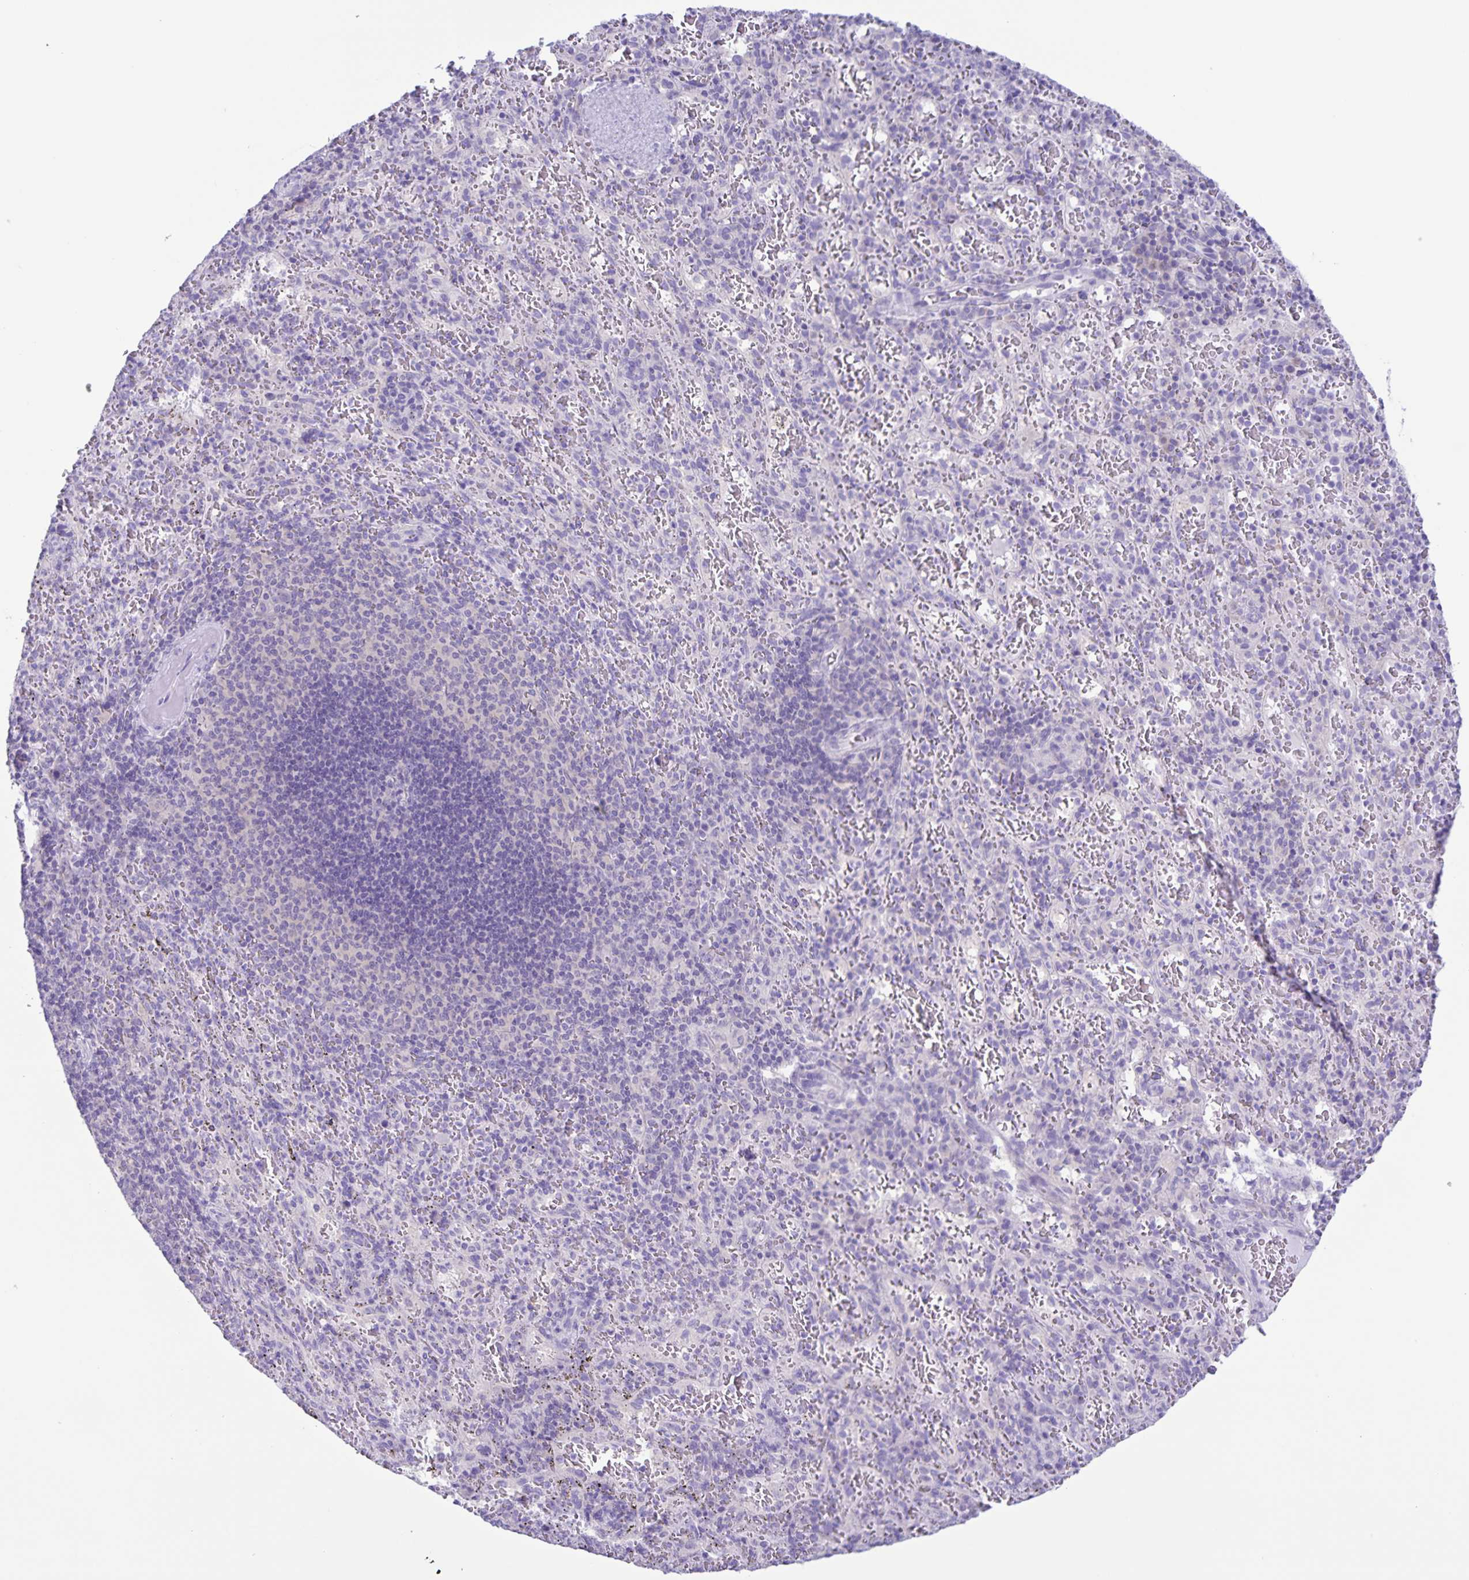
{"staining": {"intensity": "negative", "quantity": "none", "location": "none"}, "tissue": "spleen", "cell_type": "Cells in red pulp", "image_type": "normal", "snomed": [{"axis": "morphology", "description": "Normal tissue, NOS"}, {"axis": "topography", "description": "Spleen"}], "caption": "Immunohistochemistry (IHC) image of benign human spleen stained for a protein (brown), which shows no expression in cells in red pulp. (Stains: DAB immunohistochemistry with hematoxylin counter stain, Microscopy: brightfield microscopy at high magnification).", "gene": "CAPSL", "patient": {"sex": "male", "age": 57}}